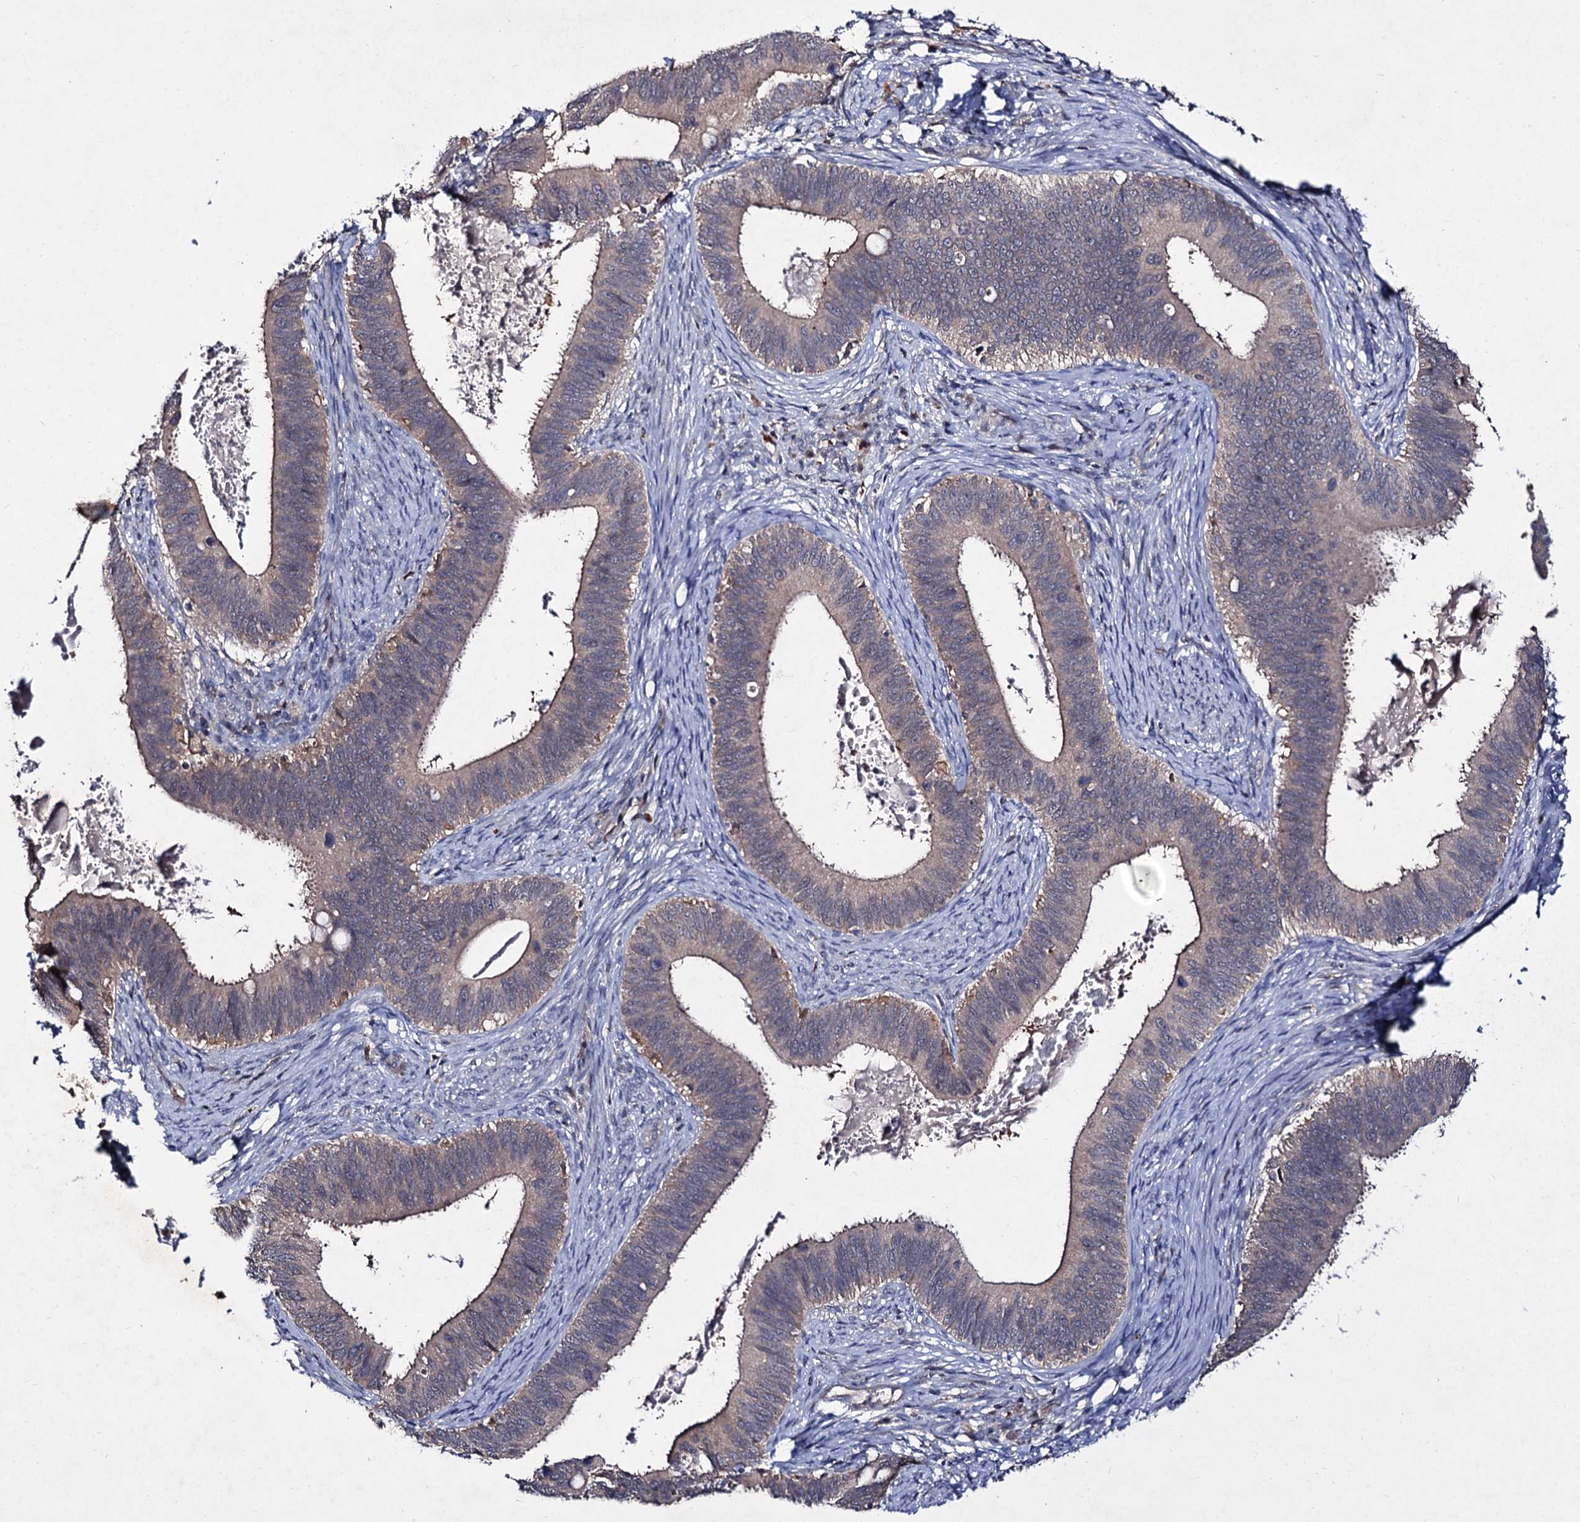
{"staining": {"intensity": "negative", "quantity": "none", "location": "none"}, "tissue": "cervical cancer", "cell_type": "Tumor cells", "image_type": "cancer", "snomed": [{"axis": "morphology", "description": "Adenocarcinoma, NOS"}, {"axis": "topography", "description": "Cervix"}], "caption": "Immunohistochemical staining of human cervical cancer demonstrates no significant expression in tumor cells.", "gene": "ACTR6", "patient": {"sex": "female", "age": 42}}